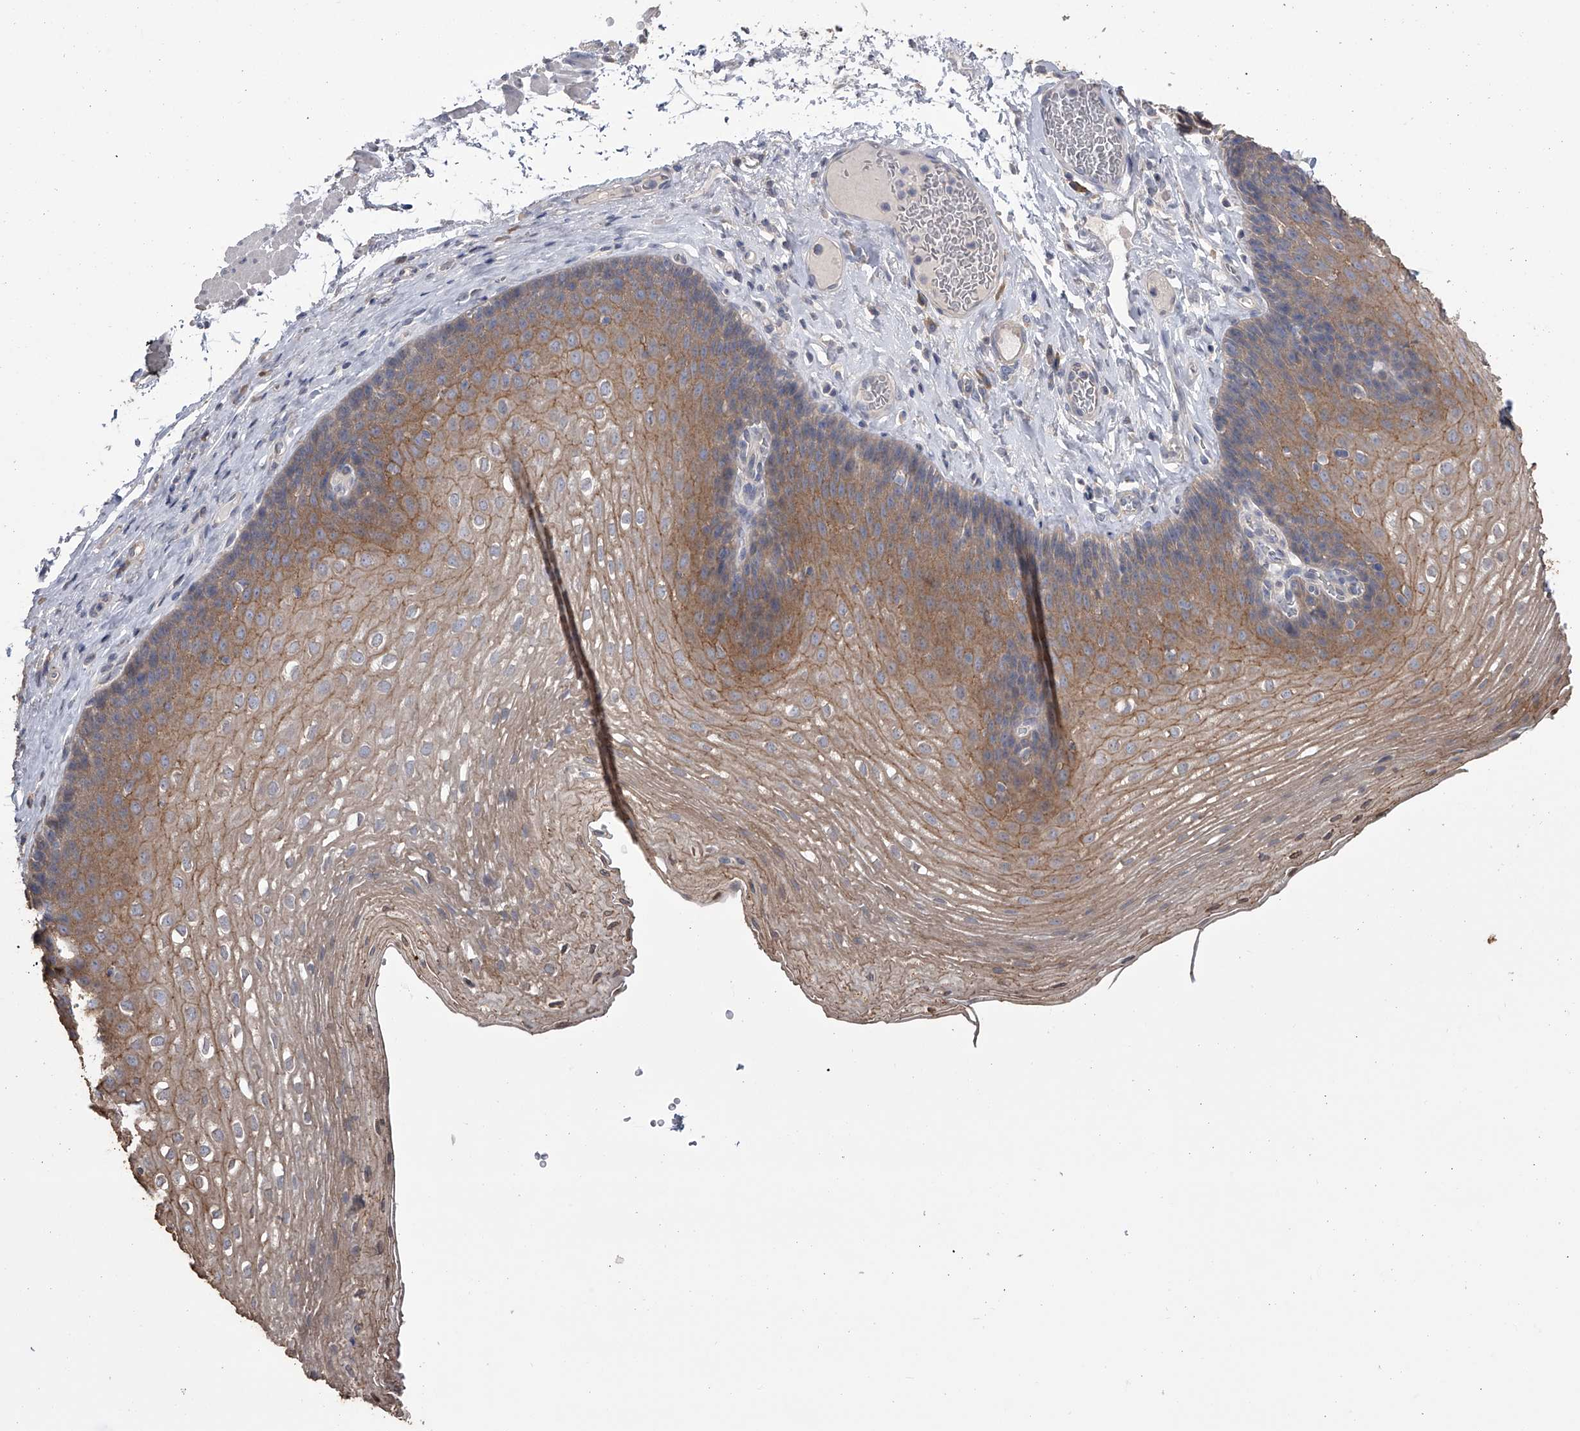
{"staining": {"intensity": "moderate", "quantity": ">75%", "location": "cytoplasmic/membranous"}, "tissue": "esophagus", "cell_type": "Squamous epithelial cells", "image_type": "normal", "snomed": [{"axis": "morphology", "description": "Normal tissue, NOS"}, {"axis": "topography", "description": "Esophagus"}], "caption": "About >75% of squamous epithelial cells in normal esophagus demonstrate moderate cytoplasmic/membranous protein positivity as visualized by brown immunohistochemical staining.", "gene": "ZNF343", "patient": {"sex": "female", "age": 66}}